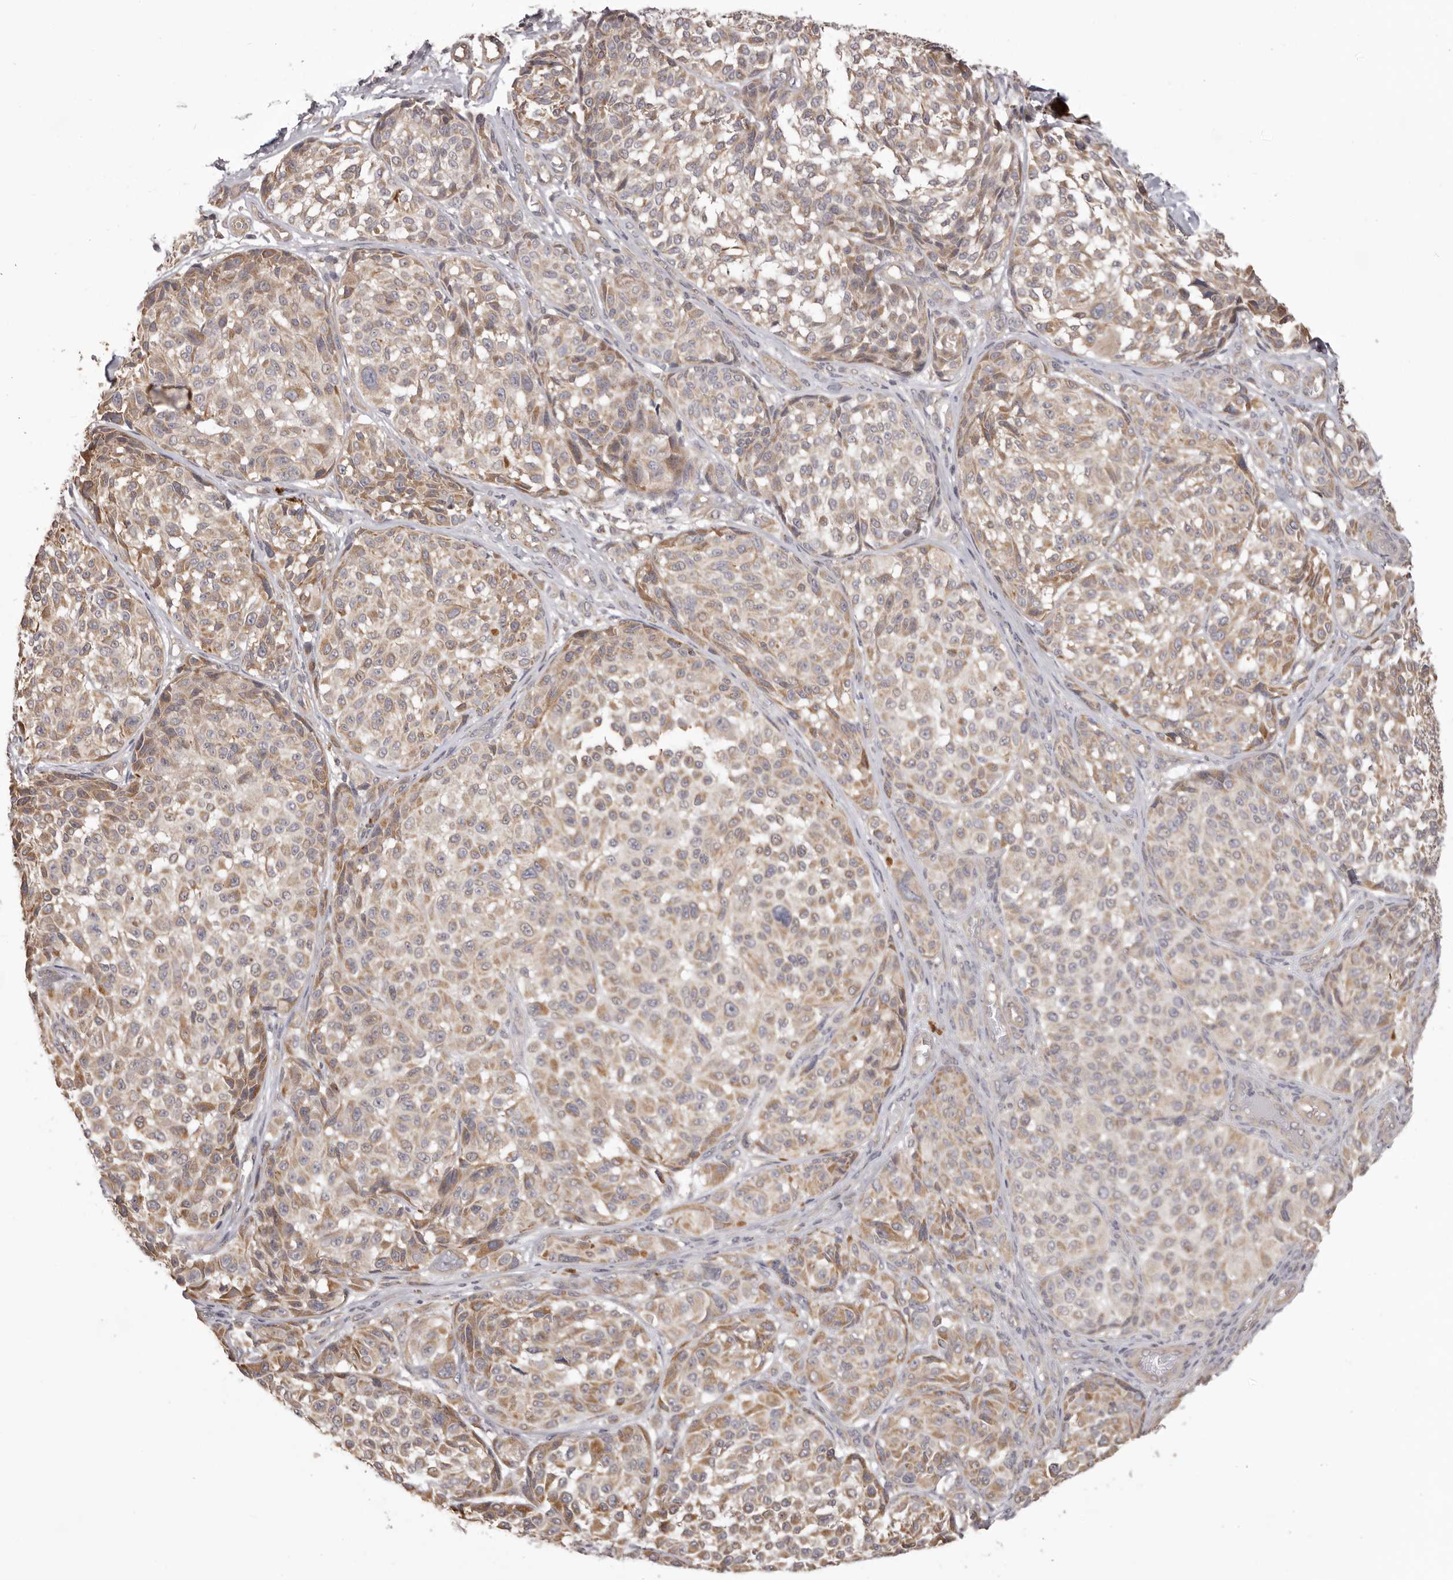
{"staining": {"intensity": "moderate", "quantity": ">75%", "location": "cytoplasmic/membranous"}, "tissue": "melanoma", "cell_type": "Tumor cells", "image_type": "cancer", "snomed": [{"axis": "morphology", "description": "Malignant melanoma, NOS"}, {"axis": "topography", "description": "Skin"}], "caption": "Immunohistochemistry (IHC) histopathology image of malignant melanoma stained for a protein (brown), which displays medium levels of moderate cytoplasmic/membranous staining in about >75% of tumor cells.", "gene": "HRH1", "patient": {"sex": "male", "age": 83}}